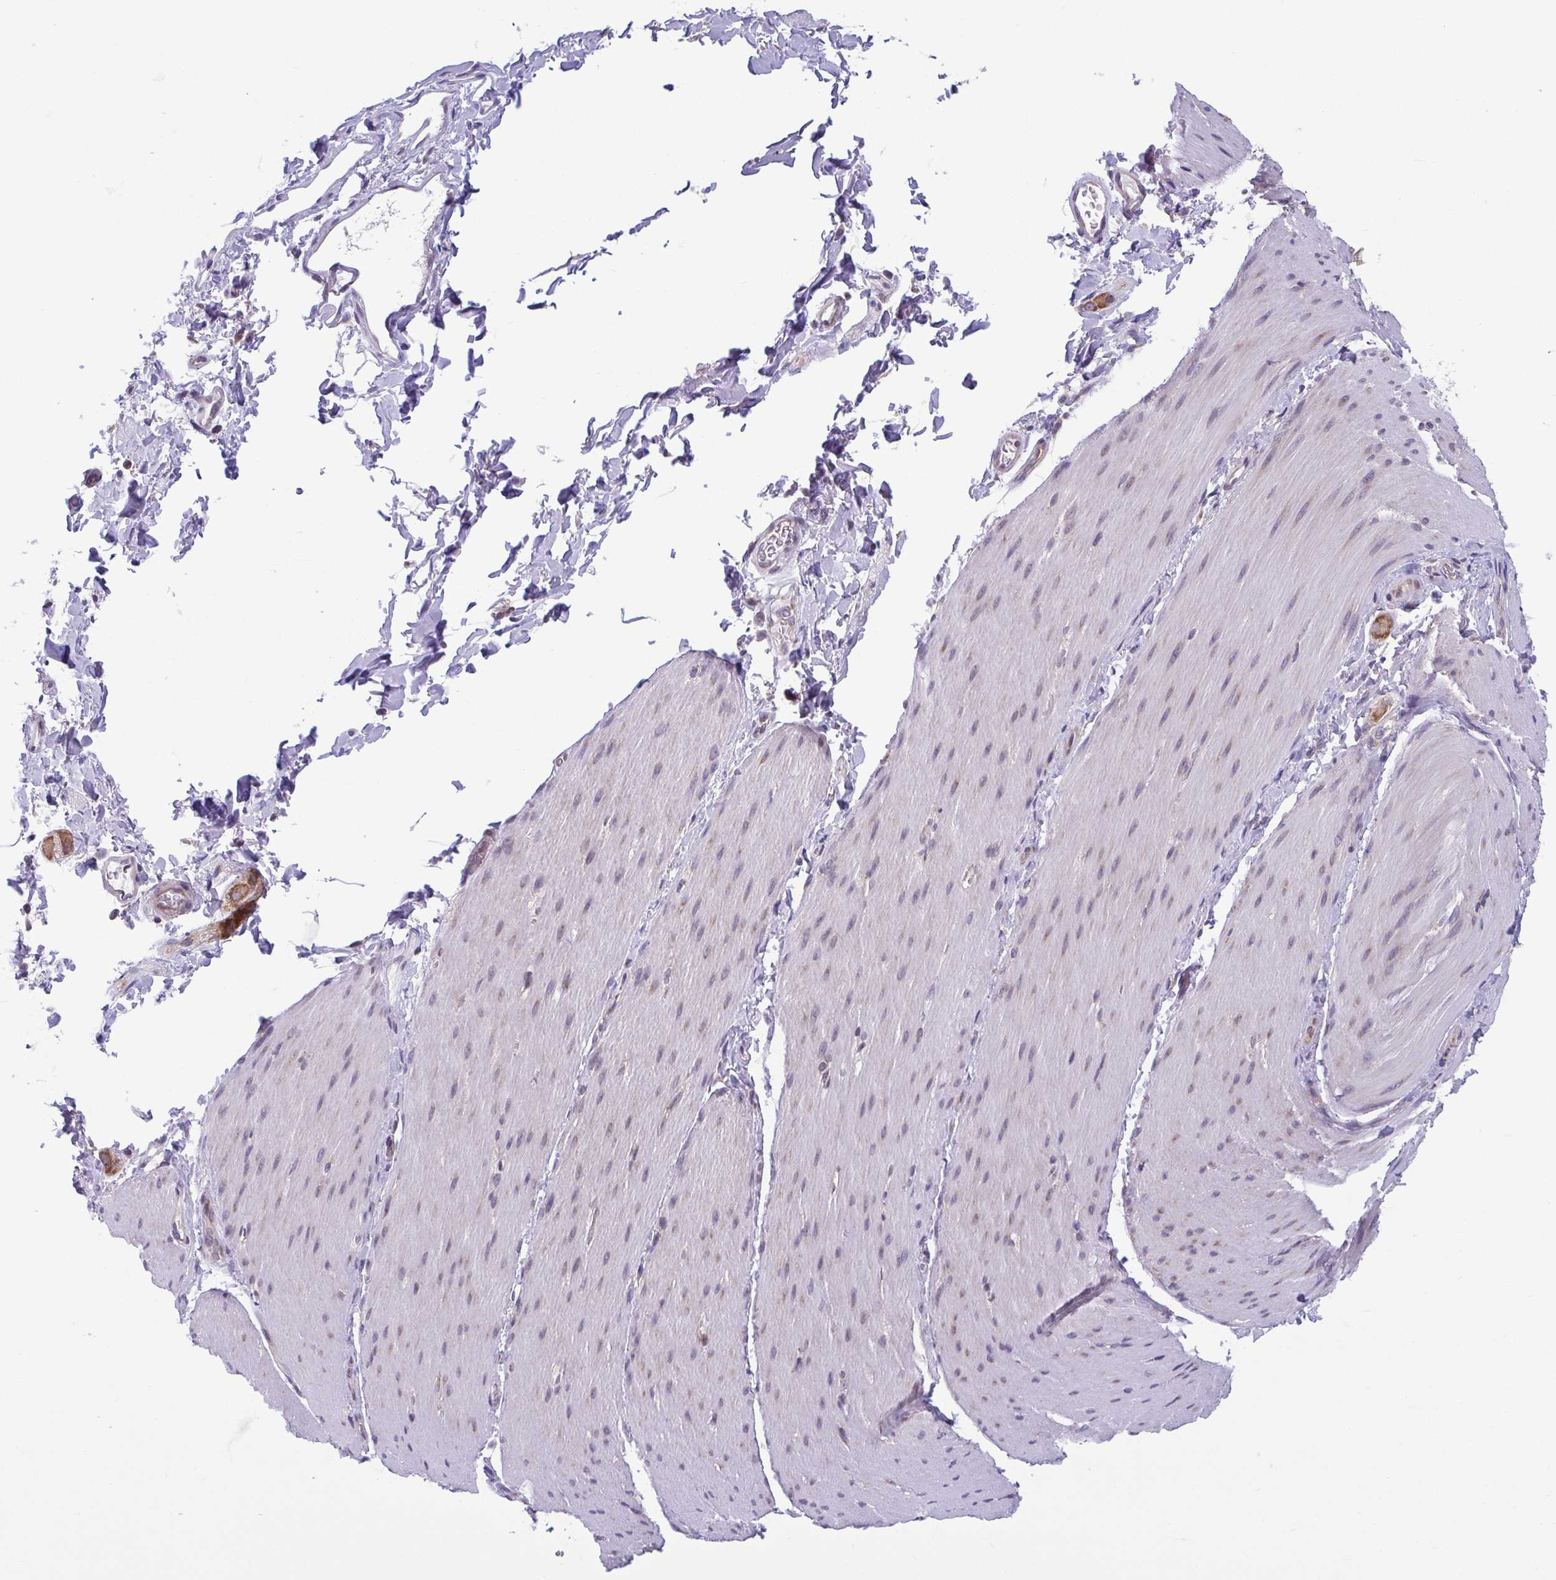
{"staining": {"intensity": "weak", "quantity": "<25%", "location": "nuclear"}, "tissue": "smooth muscle", "cell_type": "Smooth muscle cells", "image_type": "normal", "snomed": [{"axis": "morphology", "description": "Normal tissue, NOS"}, {"axis": "topography", "description": "Smooth muscle"}, {"axis": "topography", "description": "Colon"}], "caption": "An immunohistochemistry histopathology image of unremarkable smooth muscle is shown. There is no staining in smooth muscle cells of smooth muscle. (DAB IHC, high magnification).", "gene": "TMEM108", "patient": {"sex": "male", "age": 73}}